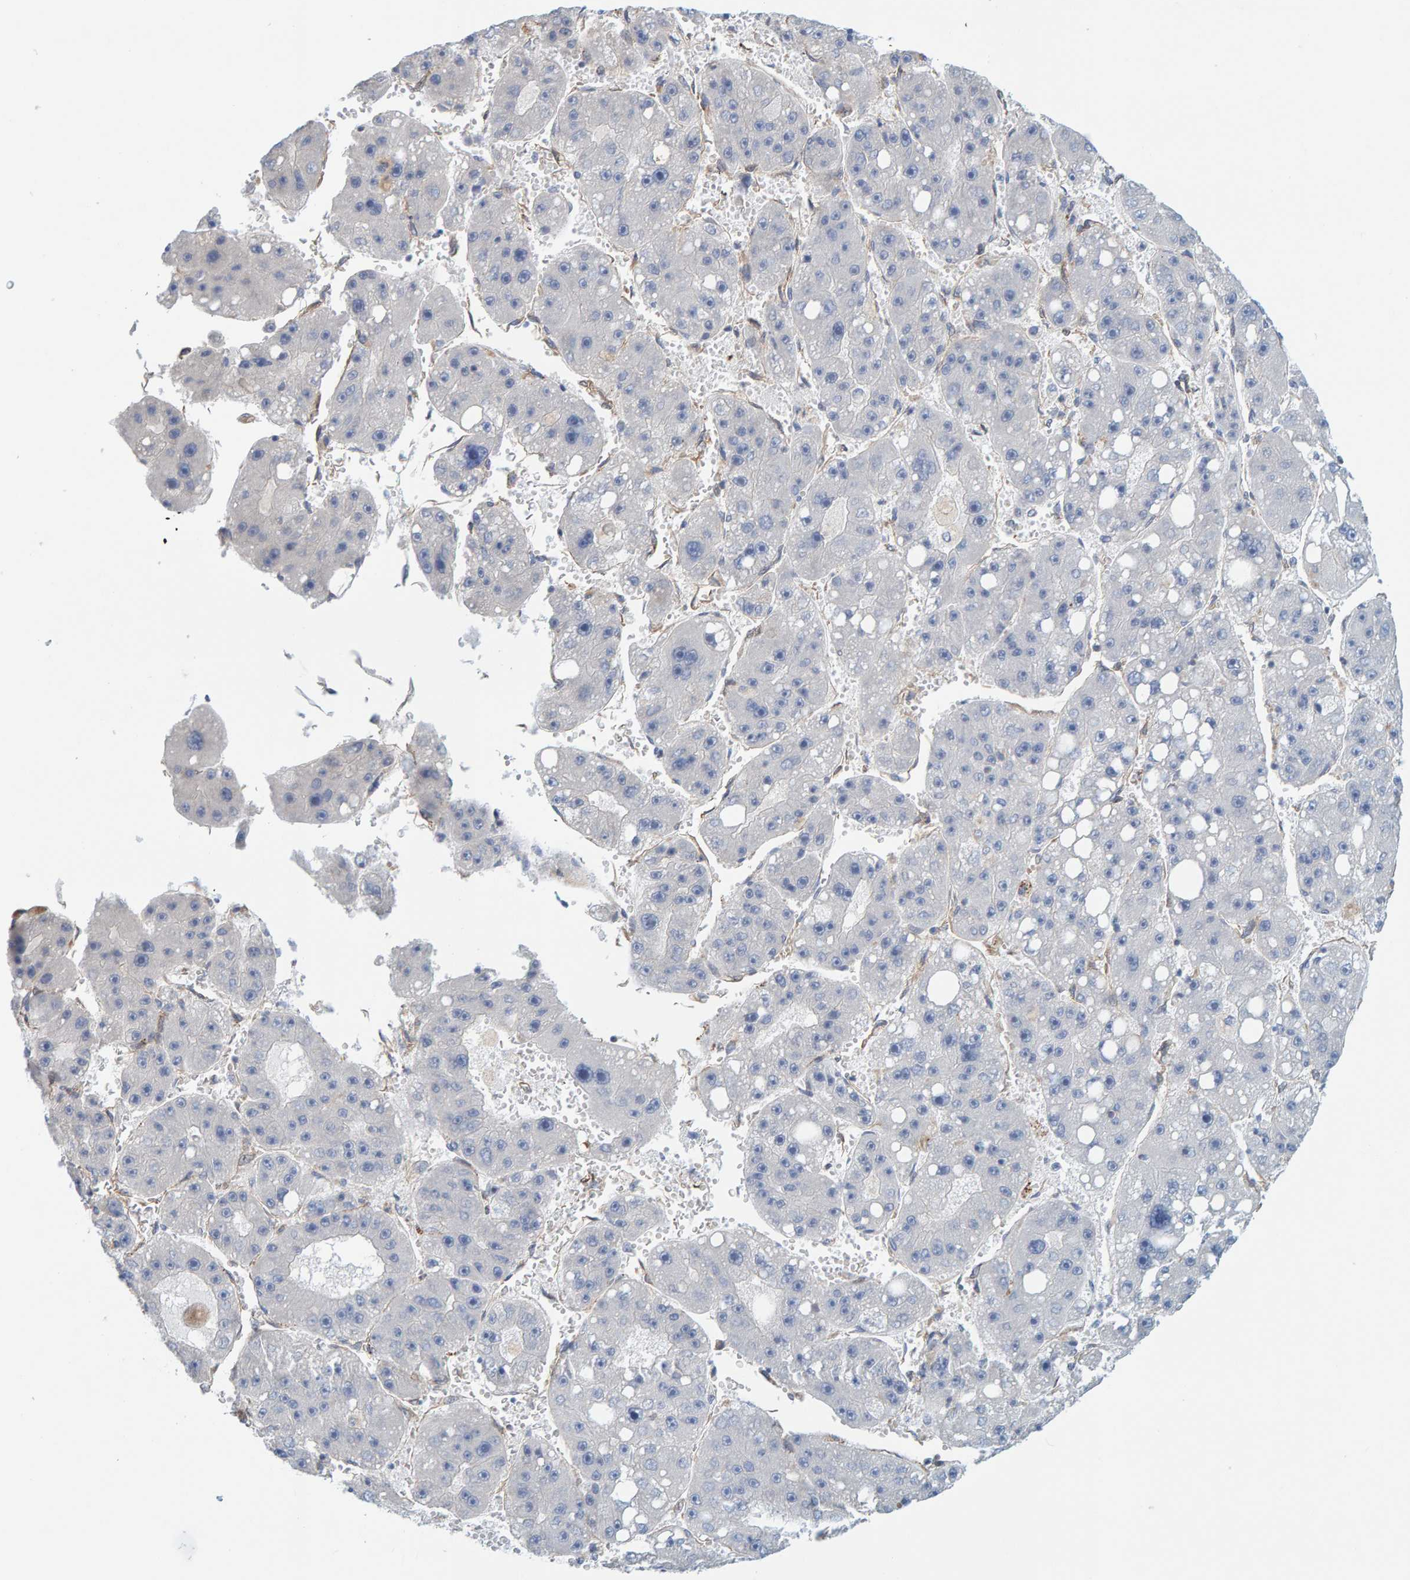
{"staining": {"intensity": "negative", "quantity": "none", "location": "none"}, "tissue": "liver cancer", "cell_type": "Tumor cells", "image_type": "cancer", "snomed": [{"axis": "morphology", "description": "Carcinoma, Hepatocellular, NOS"}, {"axis": "topography", "description": "Liver"}], "caption": "The IHC micrograph has no significant staining in tumor cells of liver cancer tissue.", "gene": "PRKD2", "patient": {"sex": "female", "age": 61}}